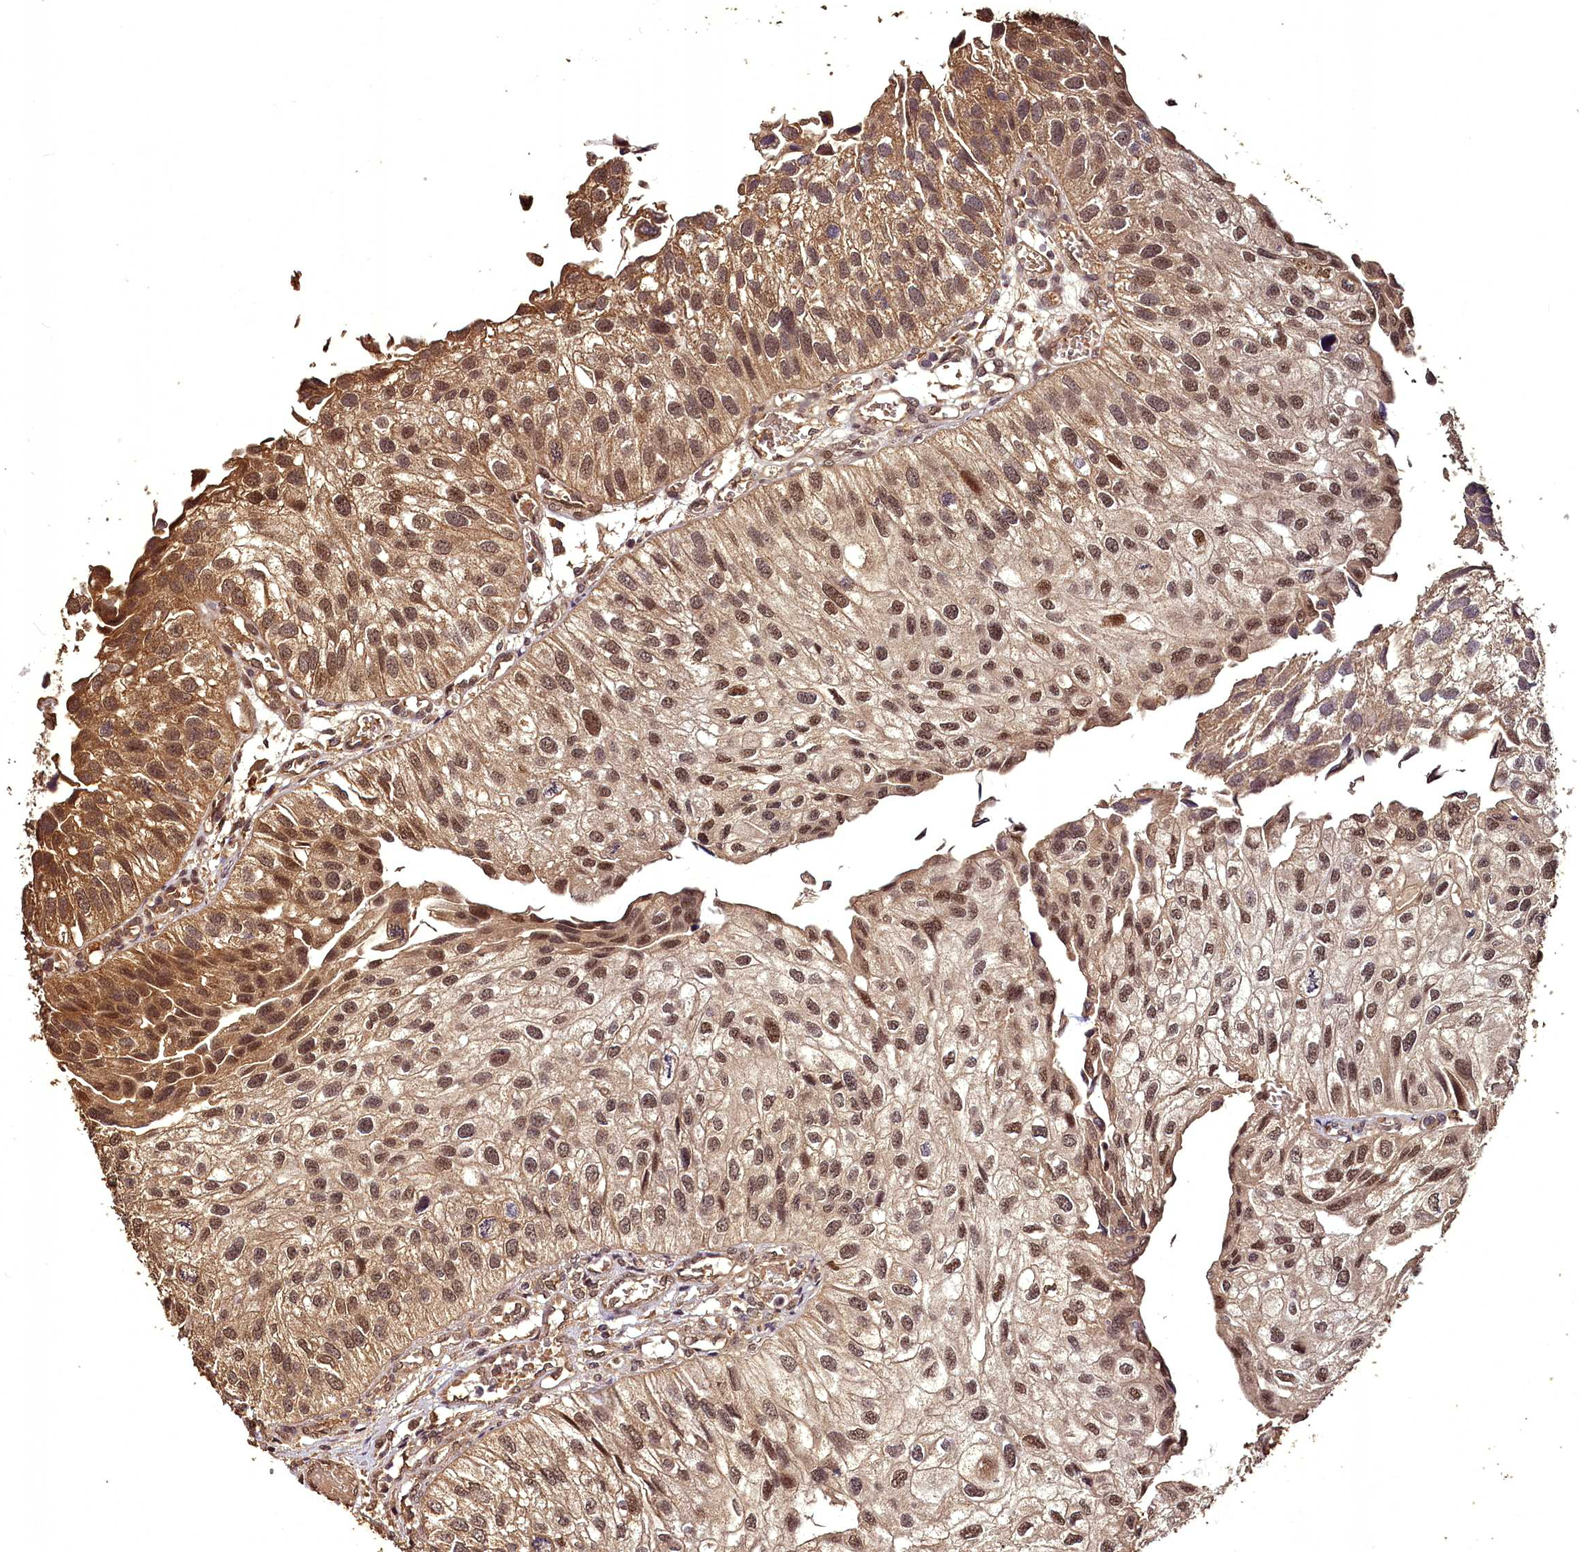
{"staining": {"intensity": "moderate", "quantity": ">75%", "location": "cytoplasmic/membranous,nuclear"}, "tissue": "urothelial cancer", "cell_type": "Tumor cells", "image_type": "cancer", "snomed": [{"axis": "morphology", "description": "Urothelial carcinoma, Low grade"}, {"axis": "topography", "description": "Urinary bladder"}], "caption": "The histopathology image displays immunohistochemical staining of low-grade urothelial carcinoma. There is moderate cytoplasmic/membranous and nuclear staining is seen in about >75% of tumor cells. (DAB IHC, brown staining for protein, blue staining for nuclei).", "gene": "VPS51", "patient": {"sex": "female", "age": 89}}